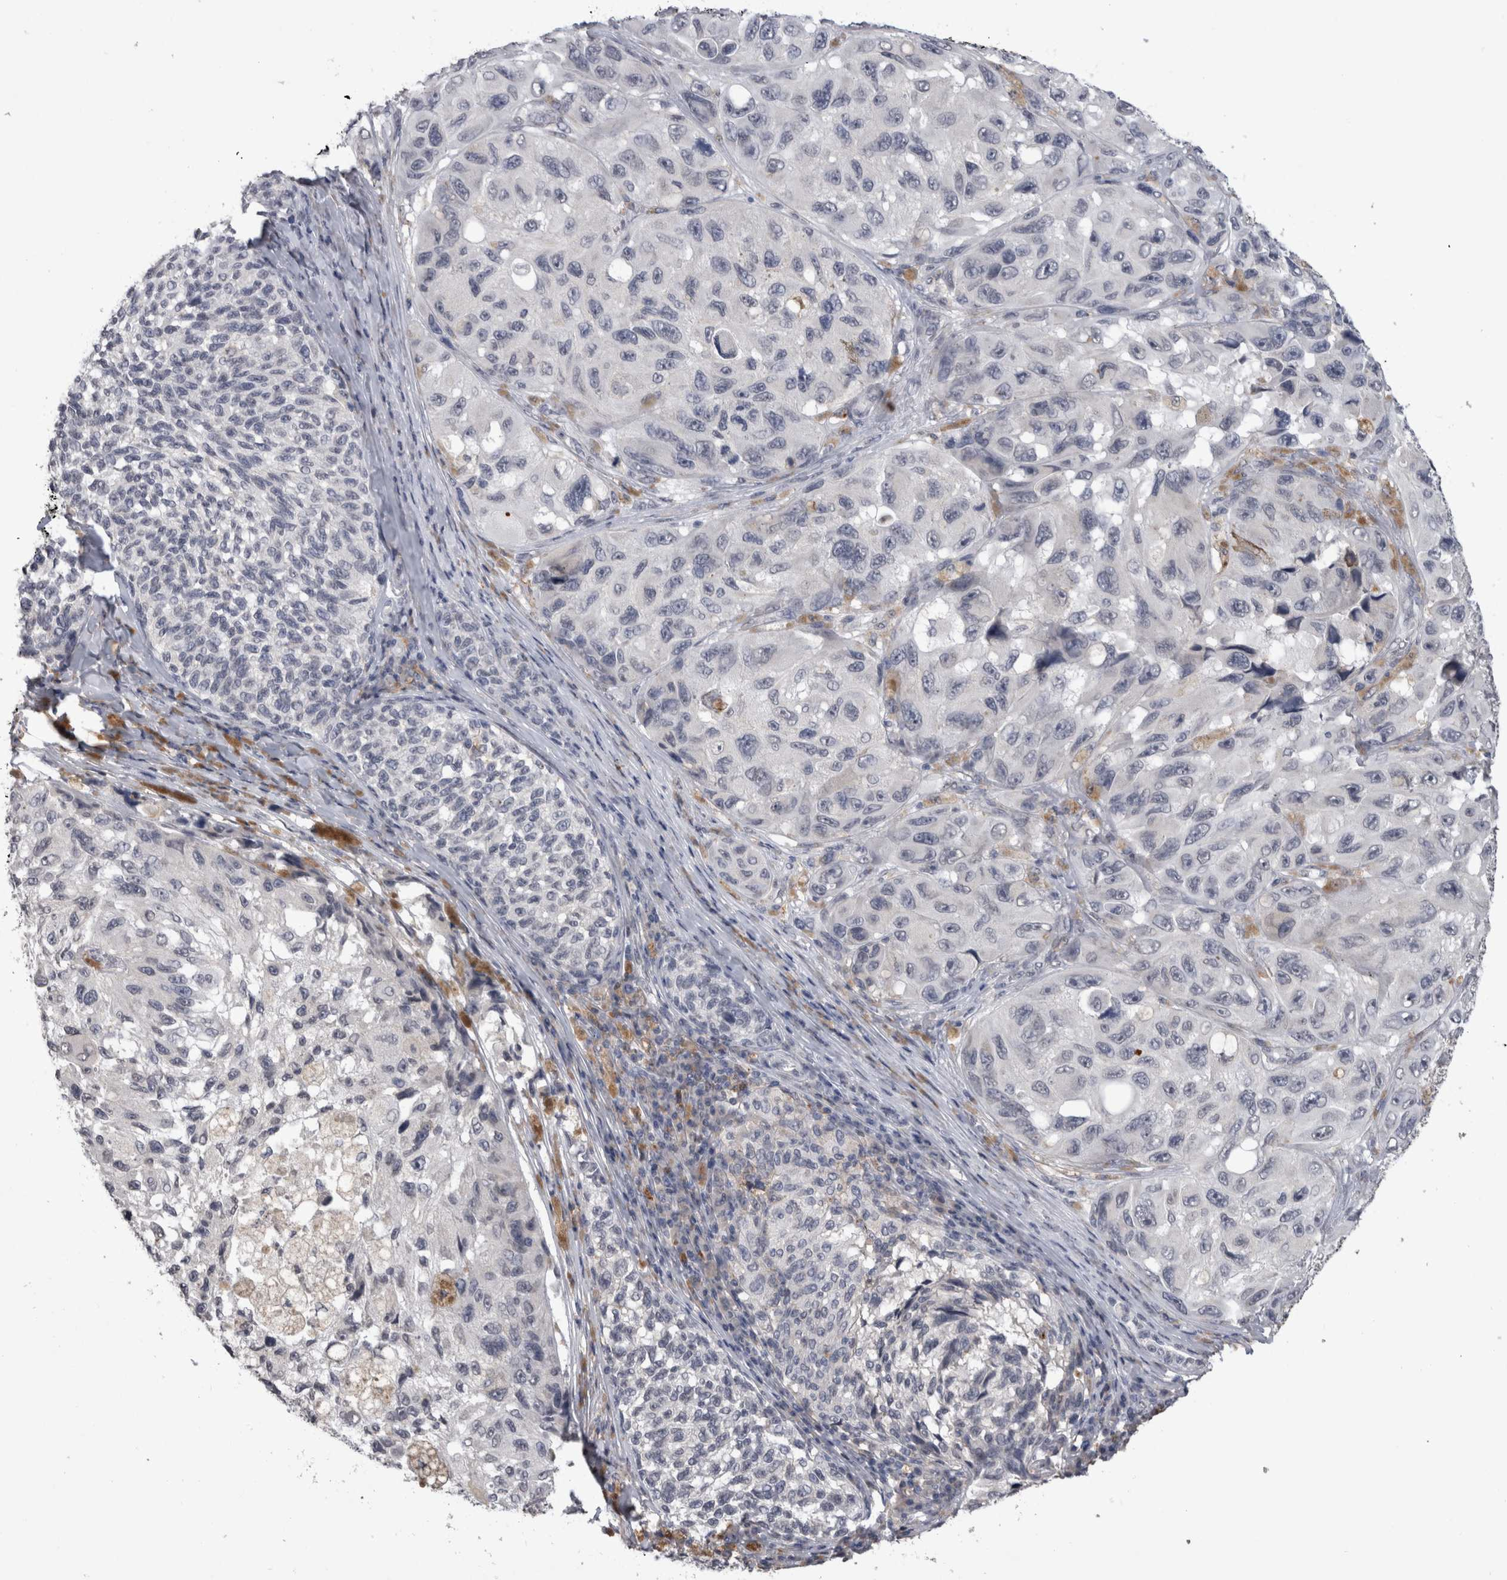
{"staining": {"intensity": "negative", "quantity": "none", "location": "none"}, "tissue": "melanoma", "cell_type": "Tumor cells", "image_type": "cancer", "snomed": [{"axis": "morphology", "description": "Malignant melanoma, NOS"}, {"axis": "topography", "description": "Skin"}], "caption": "Immunohistochemistry image of neoplastic tissue: human malignant melanoma stained with DAB demonstrates no significant protein staining in tumor cells.", "gene": "PAX5", "patient": {"sex": "female", "age": 73}}